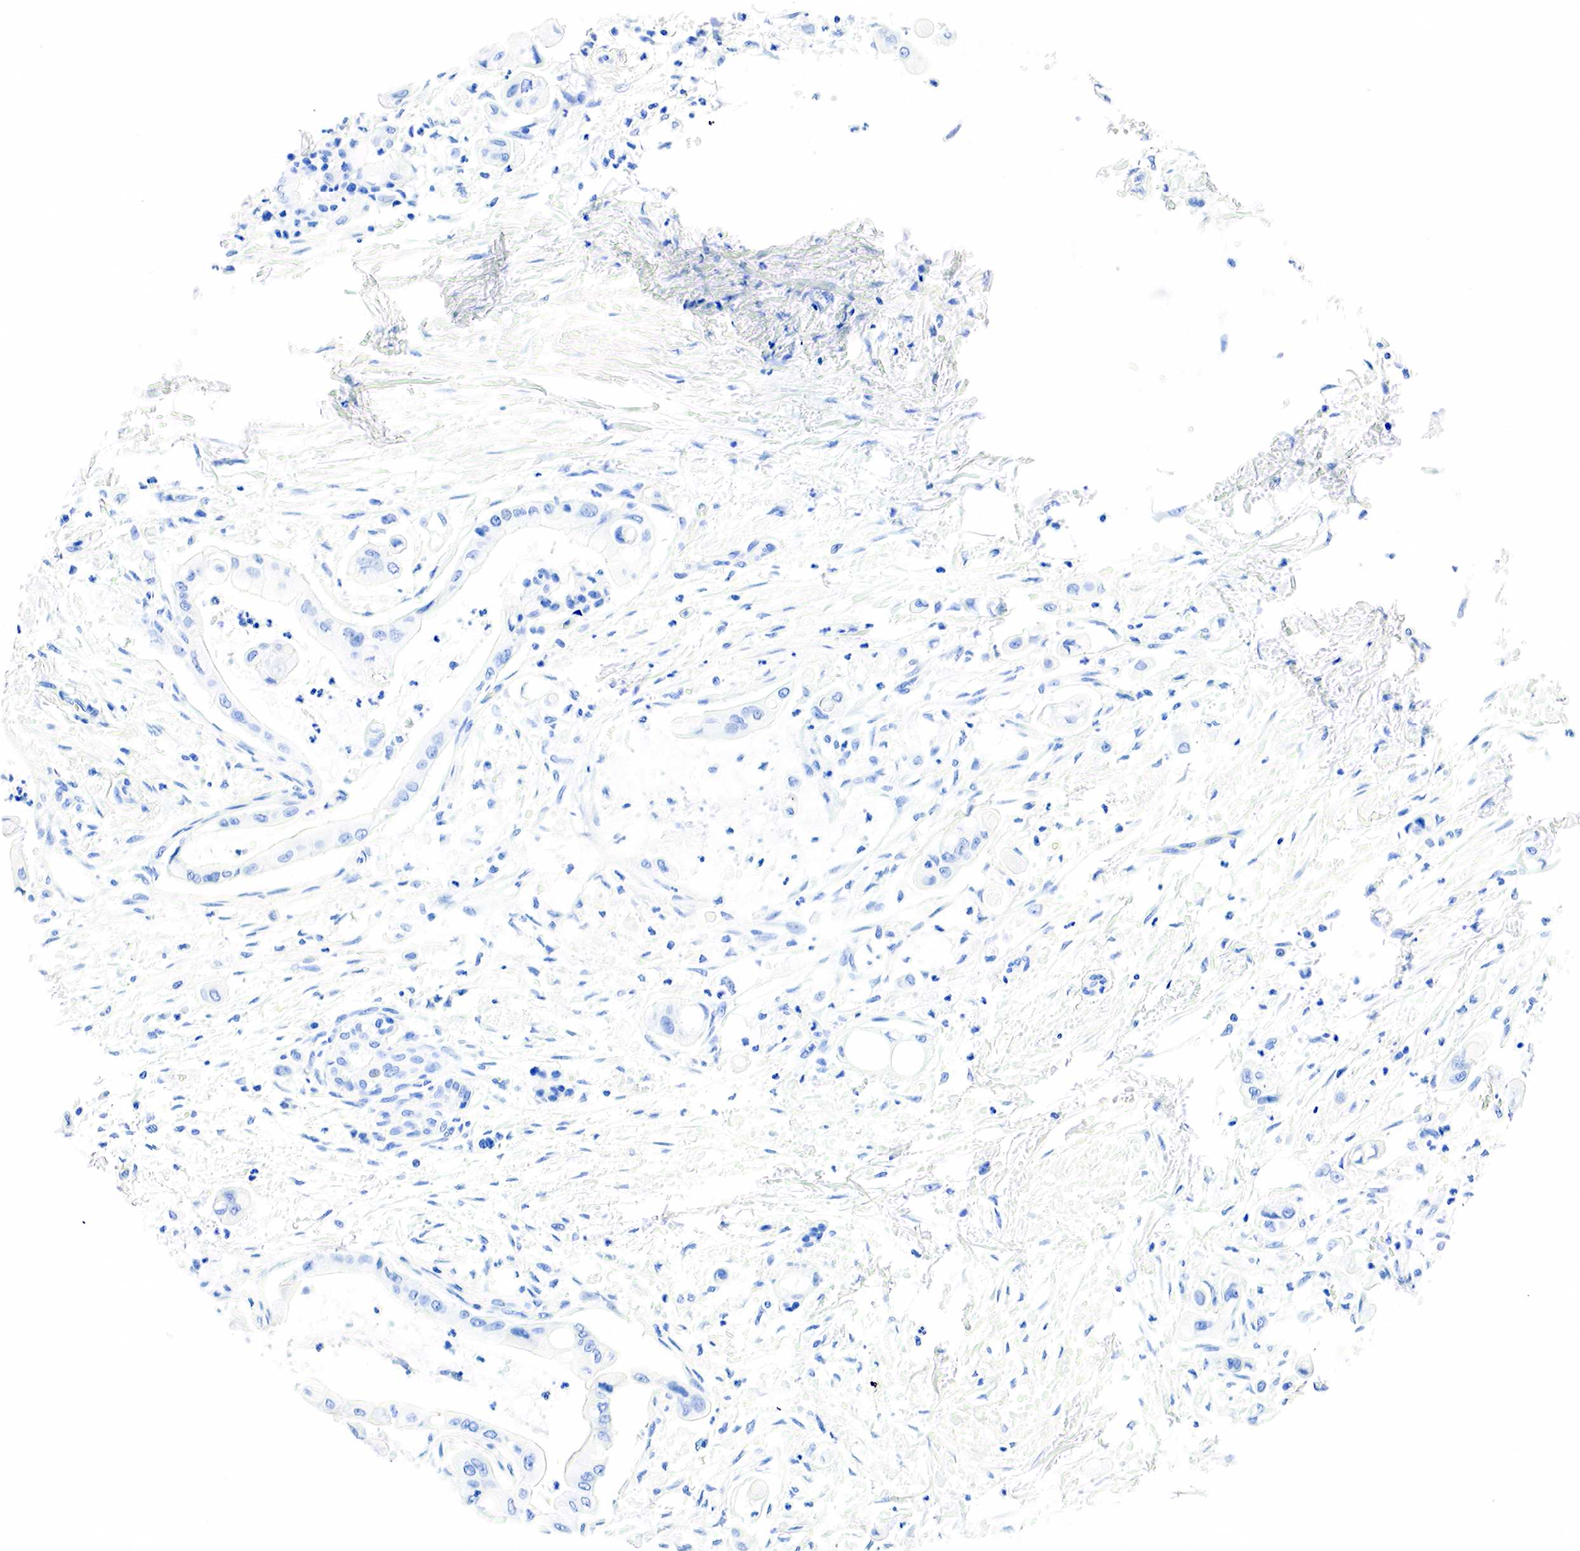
{"staining": {"intensity": "negative", "quantity": "none", "location": "none"}, "tissue": "pancreatic cancer", "cell_type": "Tumor cells", "image_type": "cancer", "snomed": [{"axis": "morphology", "description": "Adenocarcinoma, NOS"}, {"axis": "topography", "description": "Pancreas"}], "caption": "A micrograph of adenocarcinoma (pancreatic) stained for a protein shows no brown staining in tumor cells.", "gene": "PTH", "patient": {"sex": "male", "age": 58}}